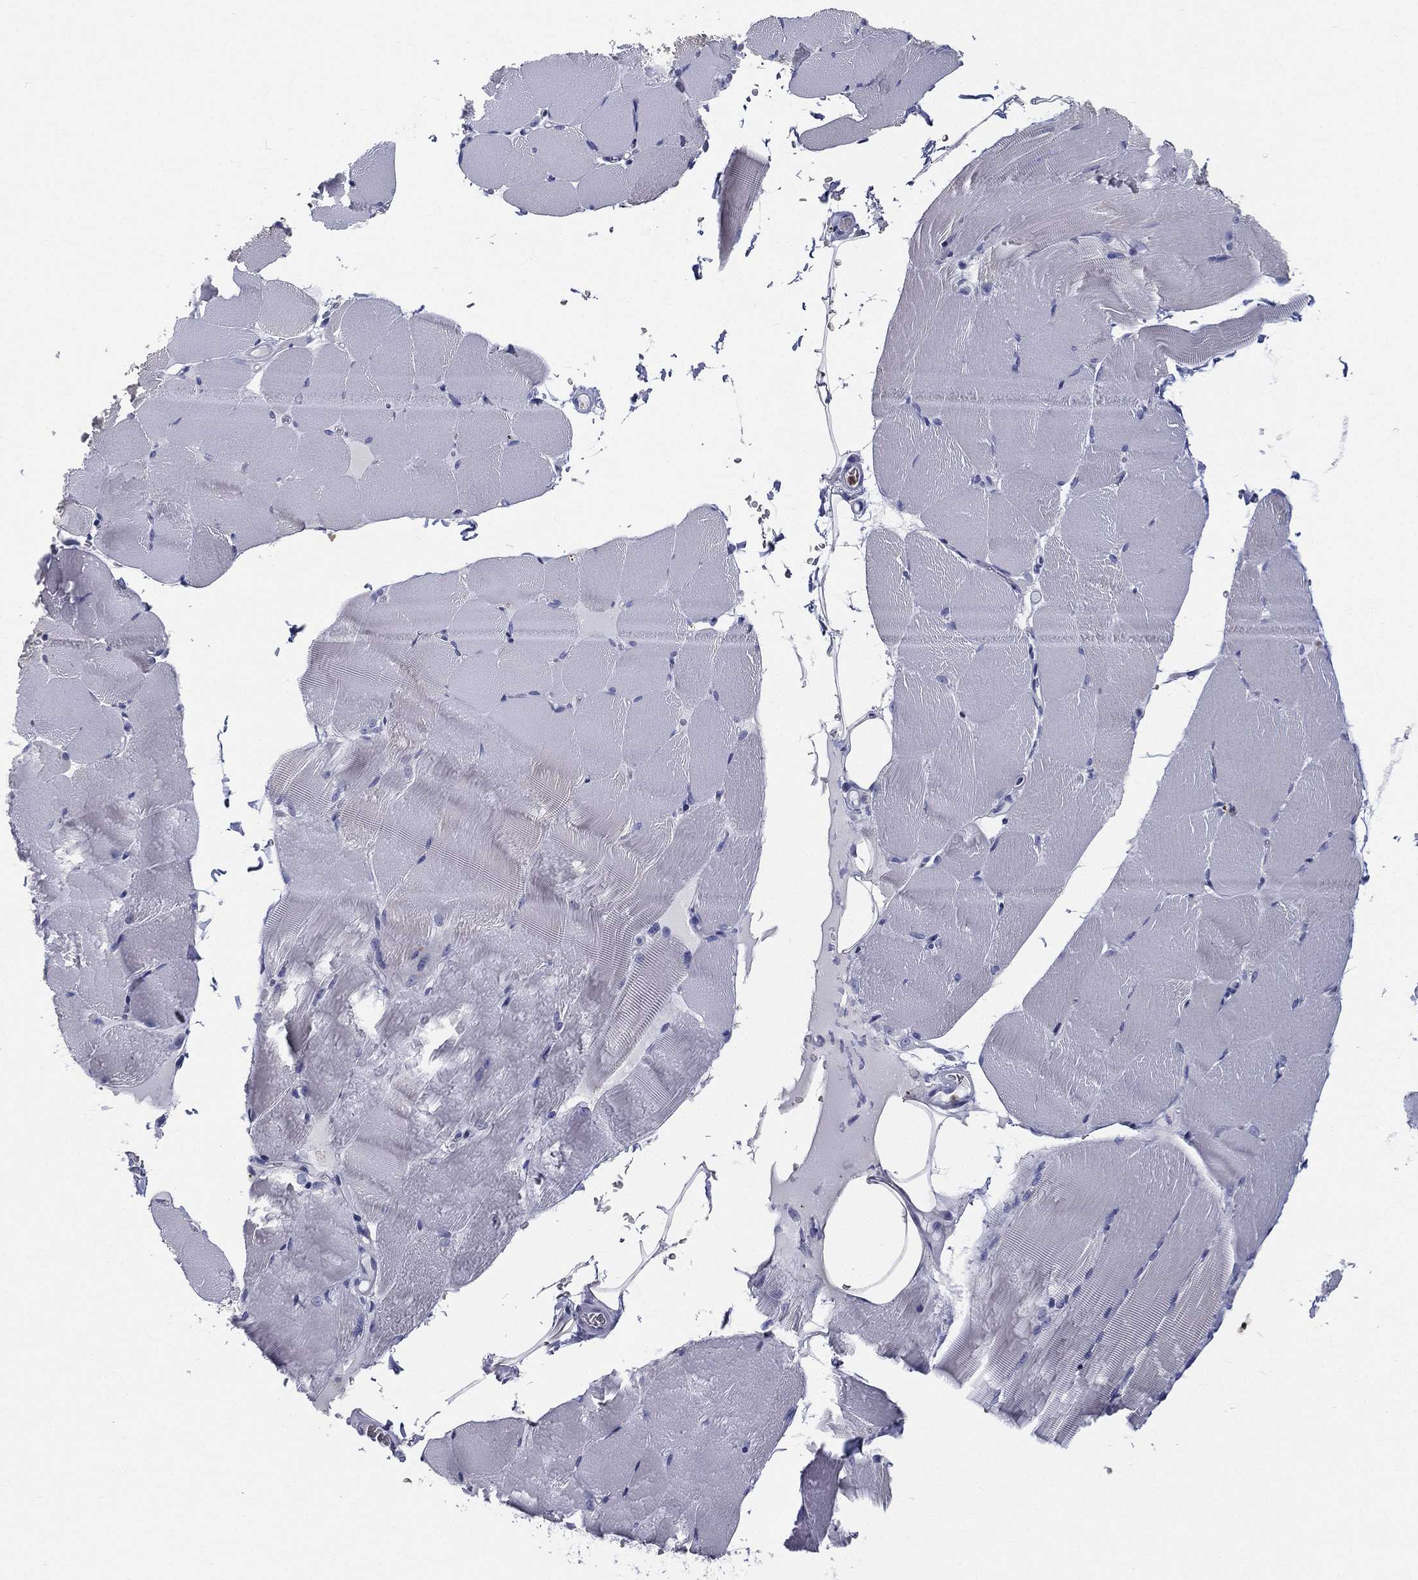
{"staining": {"intensity": "negative", "quantity": "none", "location": "none"}, "tissue": "skeletal muscle", "cell_type": "Myocytes", "image_type": "normal", "snomed": [{"axis": "morphology", "description": "Normal tissue, NOS"}, {"axis": "topography", "description": "Skeletal muscle"}], "caption": "Skeletal muscle was stained to show a protein in brown. There is no significant positivity in myocytes. (DAB IHC, high magnification).", "gene": "DEFB121", "patient": {"sex": "female", "age": 37}}